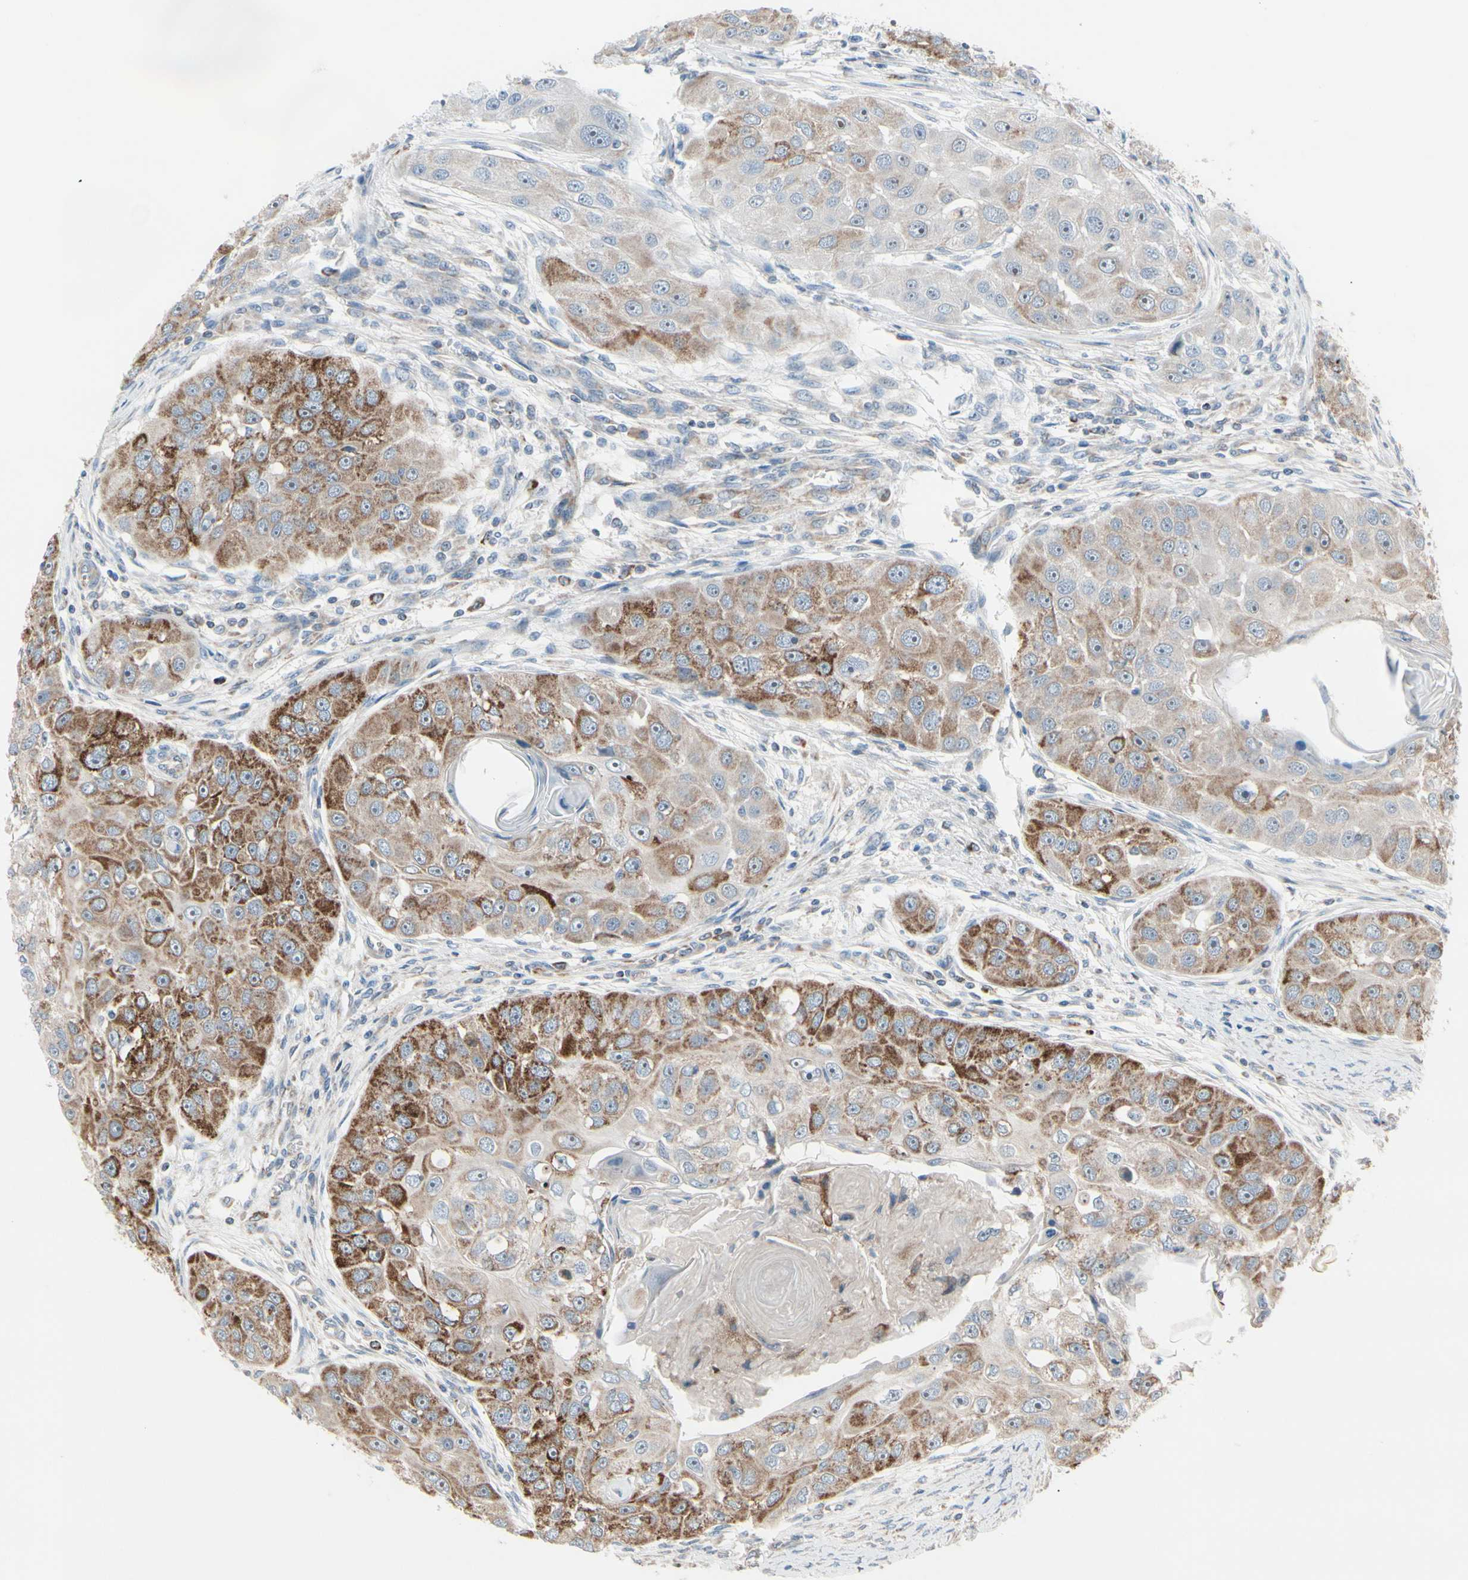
{"staining": {"intensity": "moderate", "quantity": ">75%", "location": "cytoplasmic/membranous"}, "tissue": "head and neck cancer", "cell_type": "Tumor cells", "image_type": "cancer", "snomed": [{"axis": "morphology", "description": "Normal tissue, NOS"}, {"axis": "morphology", "description": "Squamous cell carcinoma, NOS"}, {"axis": "topography", "description": "Skeletal muscle"}, {"axis": "topography", "description": "Head-Neck"}], "caption": "Head and neck squamous cell carcinoma stained with a protein marker exhibits moderate staining in tumor cells.", "gene": "CPT1A", "patient": {"sex": "male", "age": 51}}